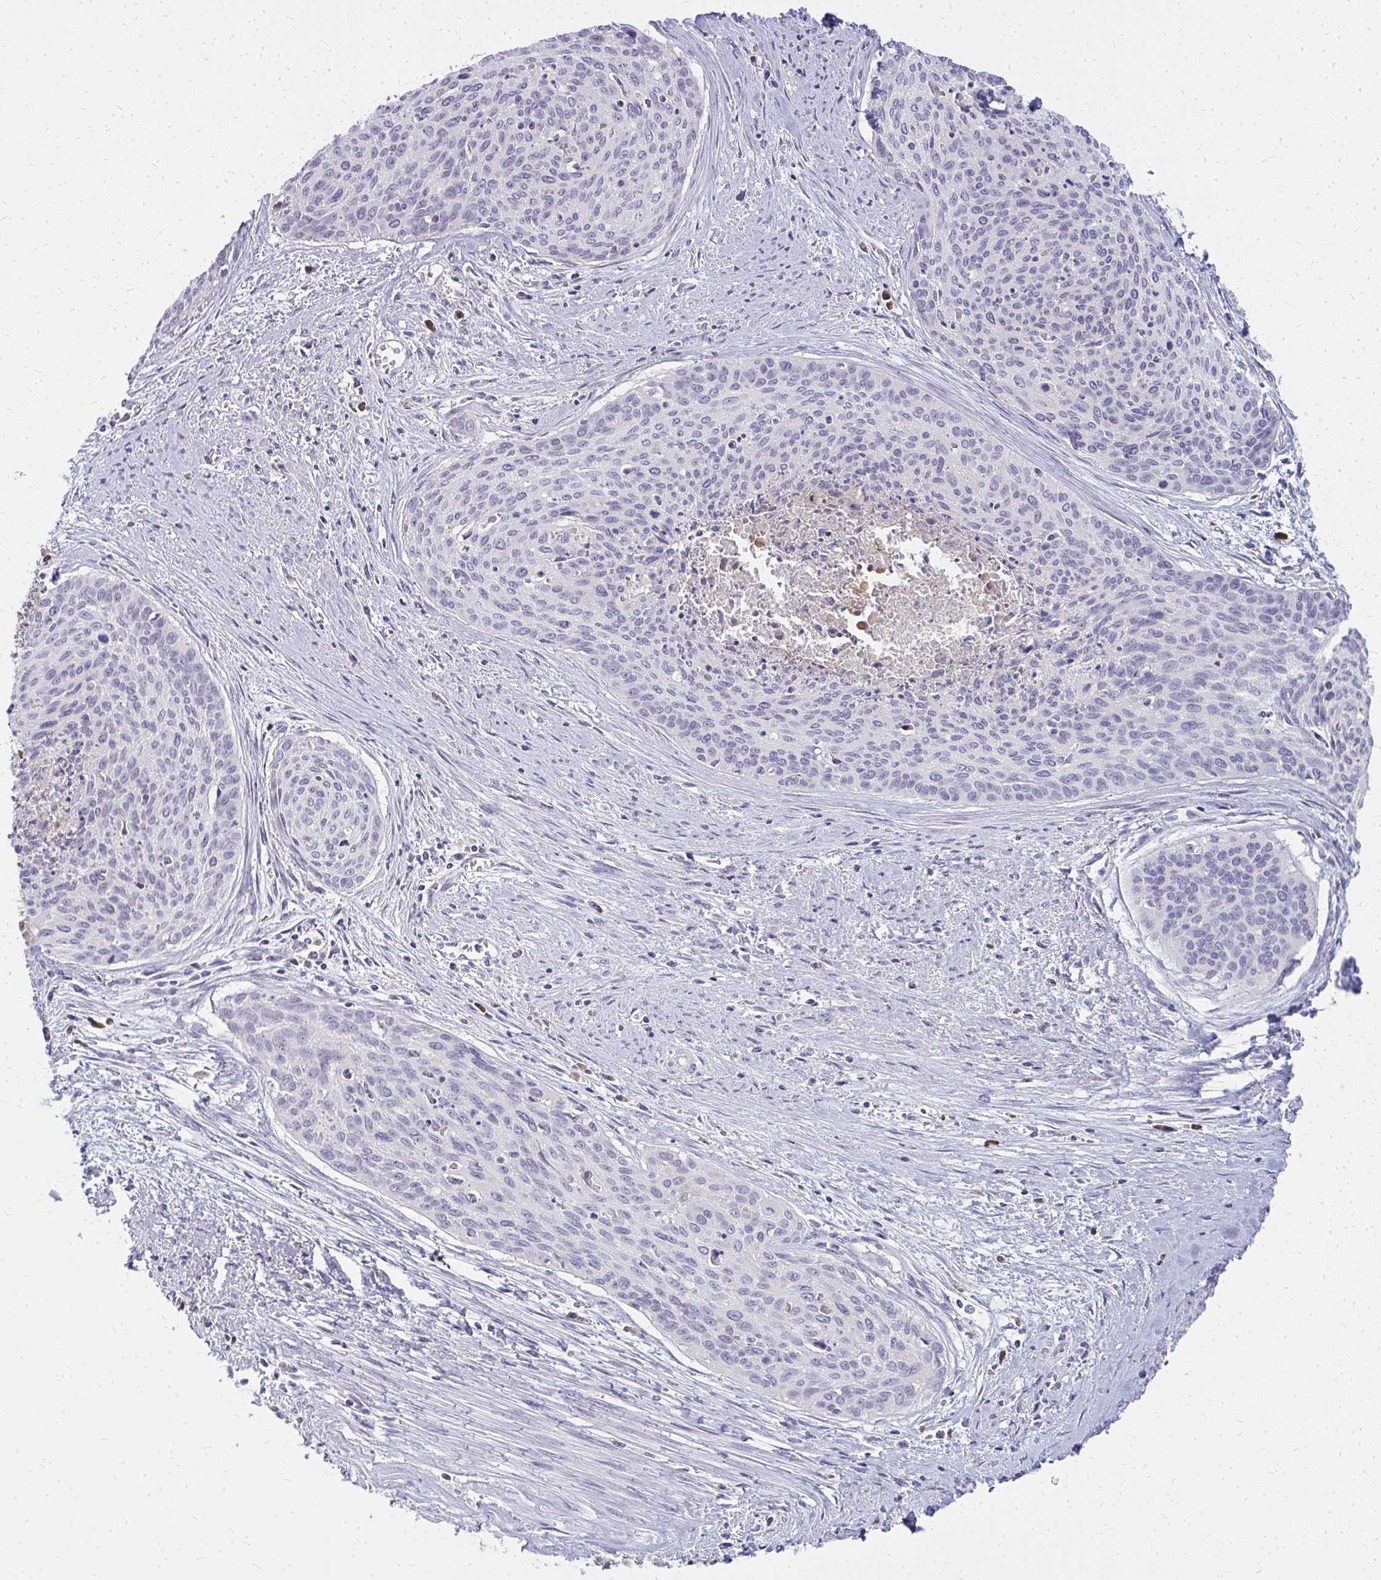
{"staining": {"intensity": "negative", "quantity": "none", "location": "none"}, "tissue": "cervical cancer", "cell_type": "Tumor cells", "image_type": "cancer", "snomed": [{"axis": "morphology", "description": "Squamous cell carcinoma, NOS"}, {"axis": "topography", "description": "Cervix"}], "caption": "Human squamous cell carcinoma (cervical) stained for a protein using IHC demonstrates no positivity in tumor cells.", "gene": "FAM9A", "patient": {"sex": "female", "age": 55}}